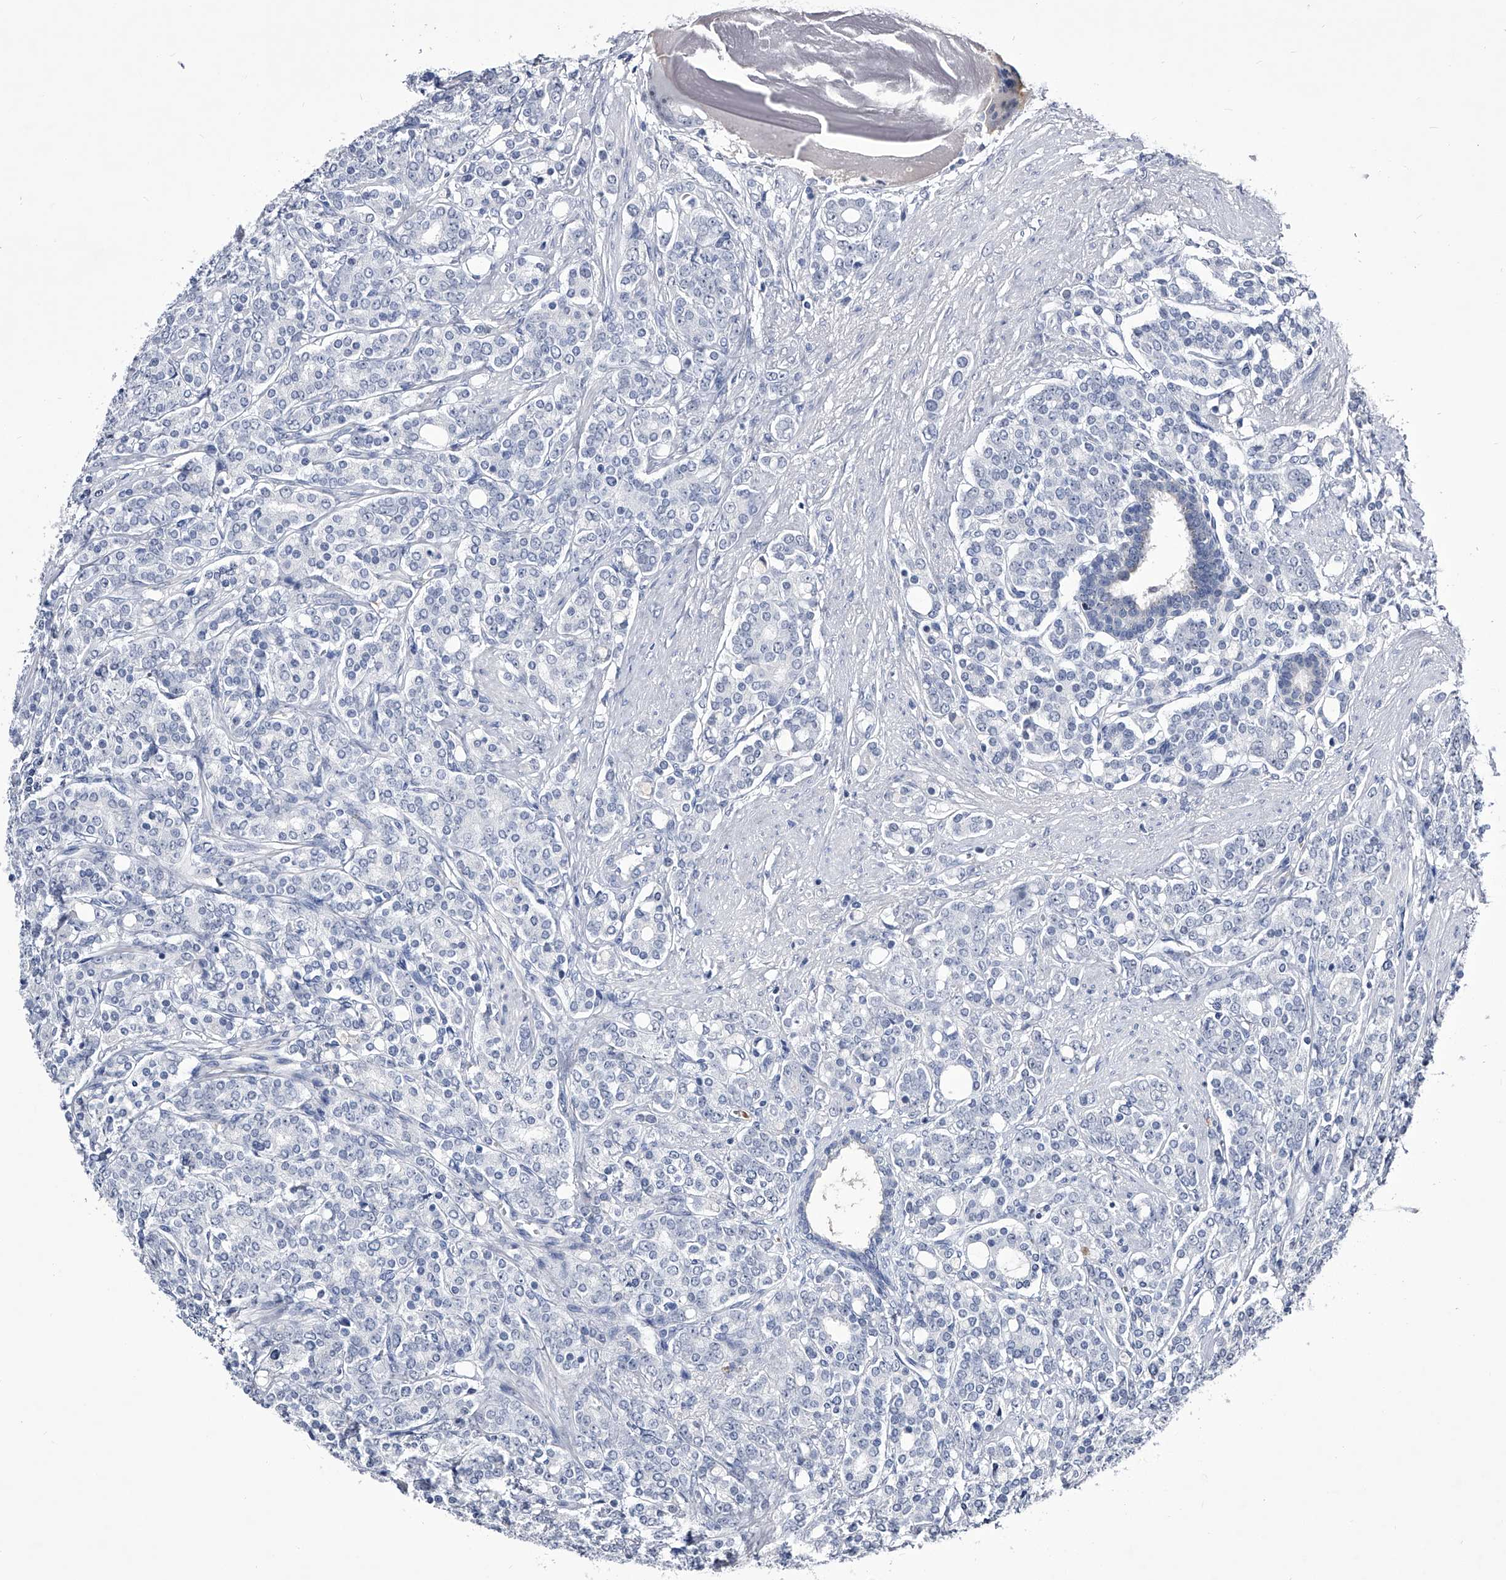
{"staining": {"intensity": "negative", "quantity": "none", "location": "none"}, "tissue": "prostate cancer", "cell_type": "Tumor cells", "image_type": "cancer", "snomed": [{"axis": "morphology", "description": "Adenocarcinoma, High grade"}, {"axis": "topography", "description": "Prostate"}], "caption": "Immunohistochemical staining of prostate cancer (adenocarcinoma (high-grade)) exhibits no significant expression in tumor cells.", "gene": "CRISP2", "patient": {"sex": "male", "age": 62}}